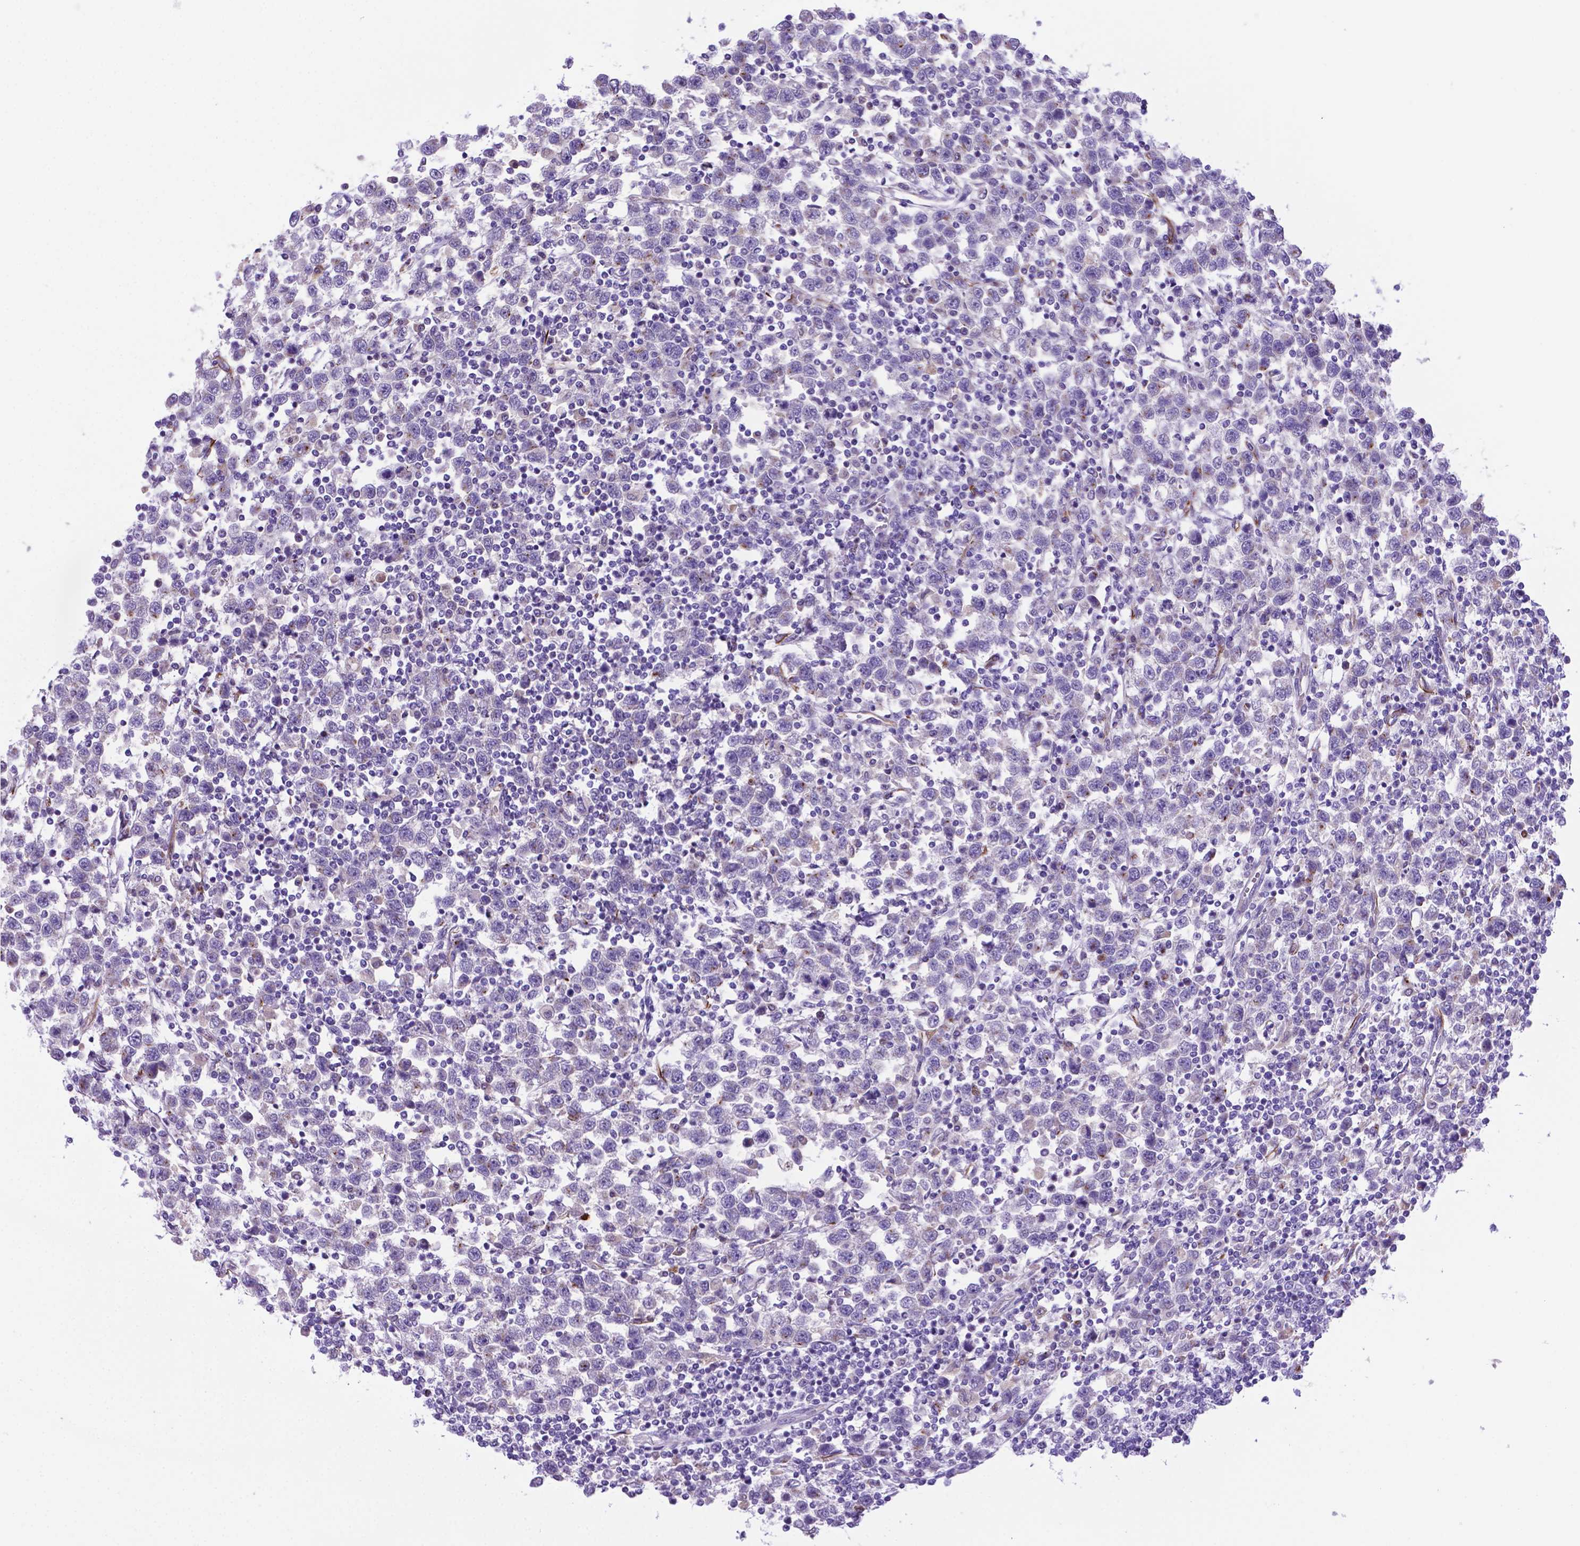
{"staining": {"intensity": "negative", "quantity": "none", "location": "none"}, "tissue": "testis cancer", "cell_type": "Tumor cells", "image_type": "cancer", "snomed": [{"axis": "morphology", "description": "Normal tissue, NOS"}, {"axis": "morphology", "description": "Seminoma, NOS"}, {"axis": "topography", "description": "Testis"}, {"axis": "topography", "description": "Epididymis"}], "caption": "Testis cancer was stained to show a protein in brown. There is no significant expression in tumor cells. The staining was performed using DAB to visualize the protein expression in brown, while the nuclei were stained in blue with hematoxylin (Magnification: 20x).", "gene": "LZTR1", "patient": {"sex": "male", "age": 34}}